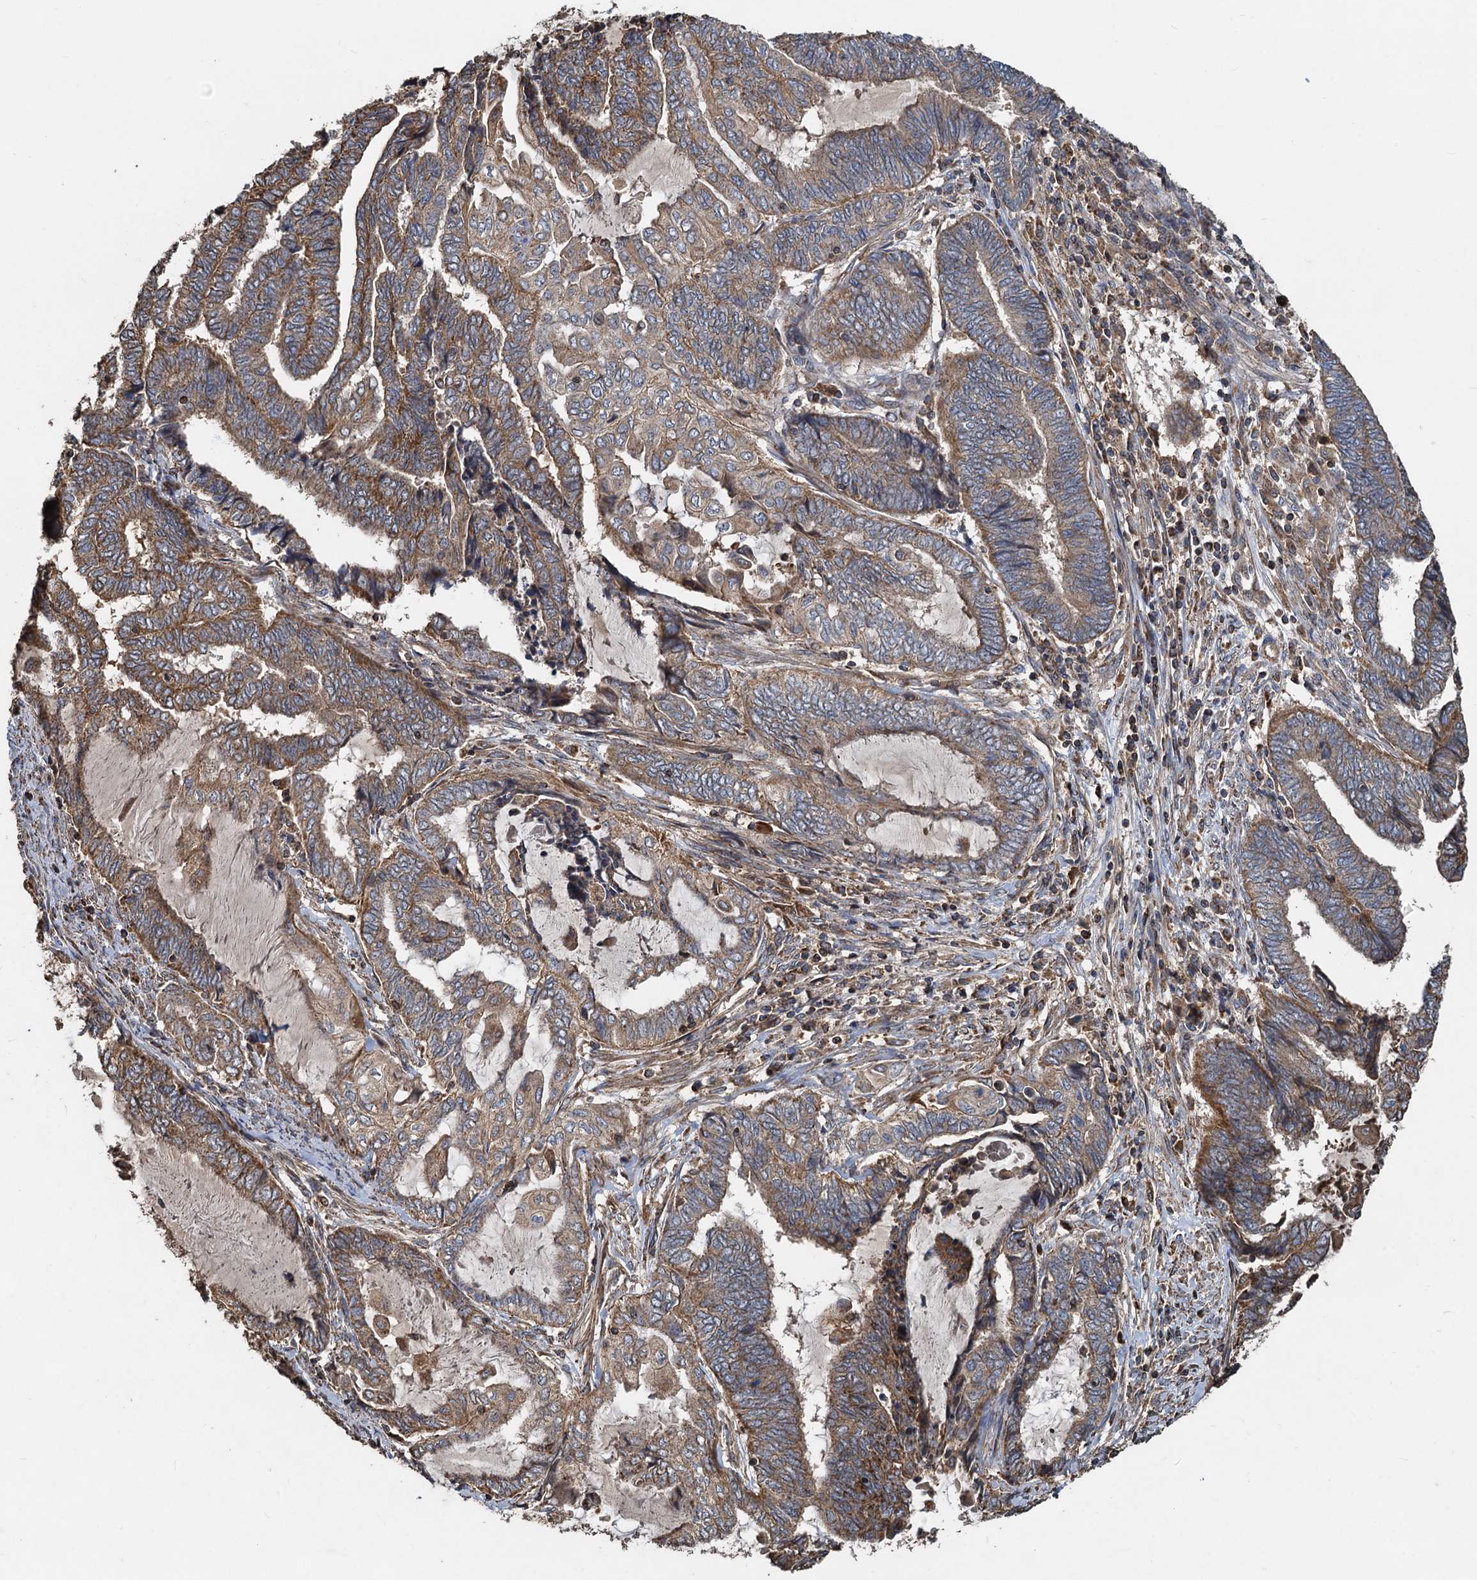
{"staining": {"intensity": "moderate", "quantity": ">75%", "location": "cytoplasmic/membranous"}, "tissue": "endometrial cancer", "cell_type": "Tumor cells", "image_type": "cancer", "snomed": [{"axis": "morphology", "description": "Adenocarcinoma, NOS"}, {"axis": "topography", "description": "Uterus"}, {"axis": "topography", "description": "Endometrium"}], "caption": "An image of endometrial cancer stained for a protein displays moderate cytoplasmic/membranous brown staining in tumor cells.", "gene": "SDS", "patient": {"sex": "female", "age": 70}}